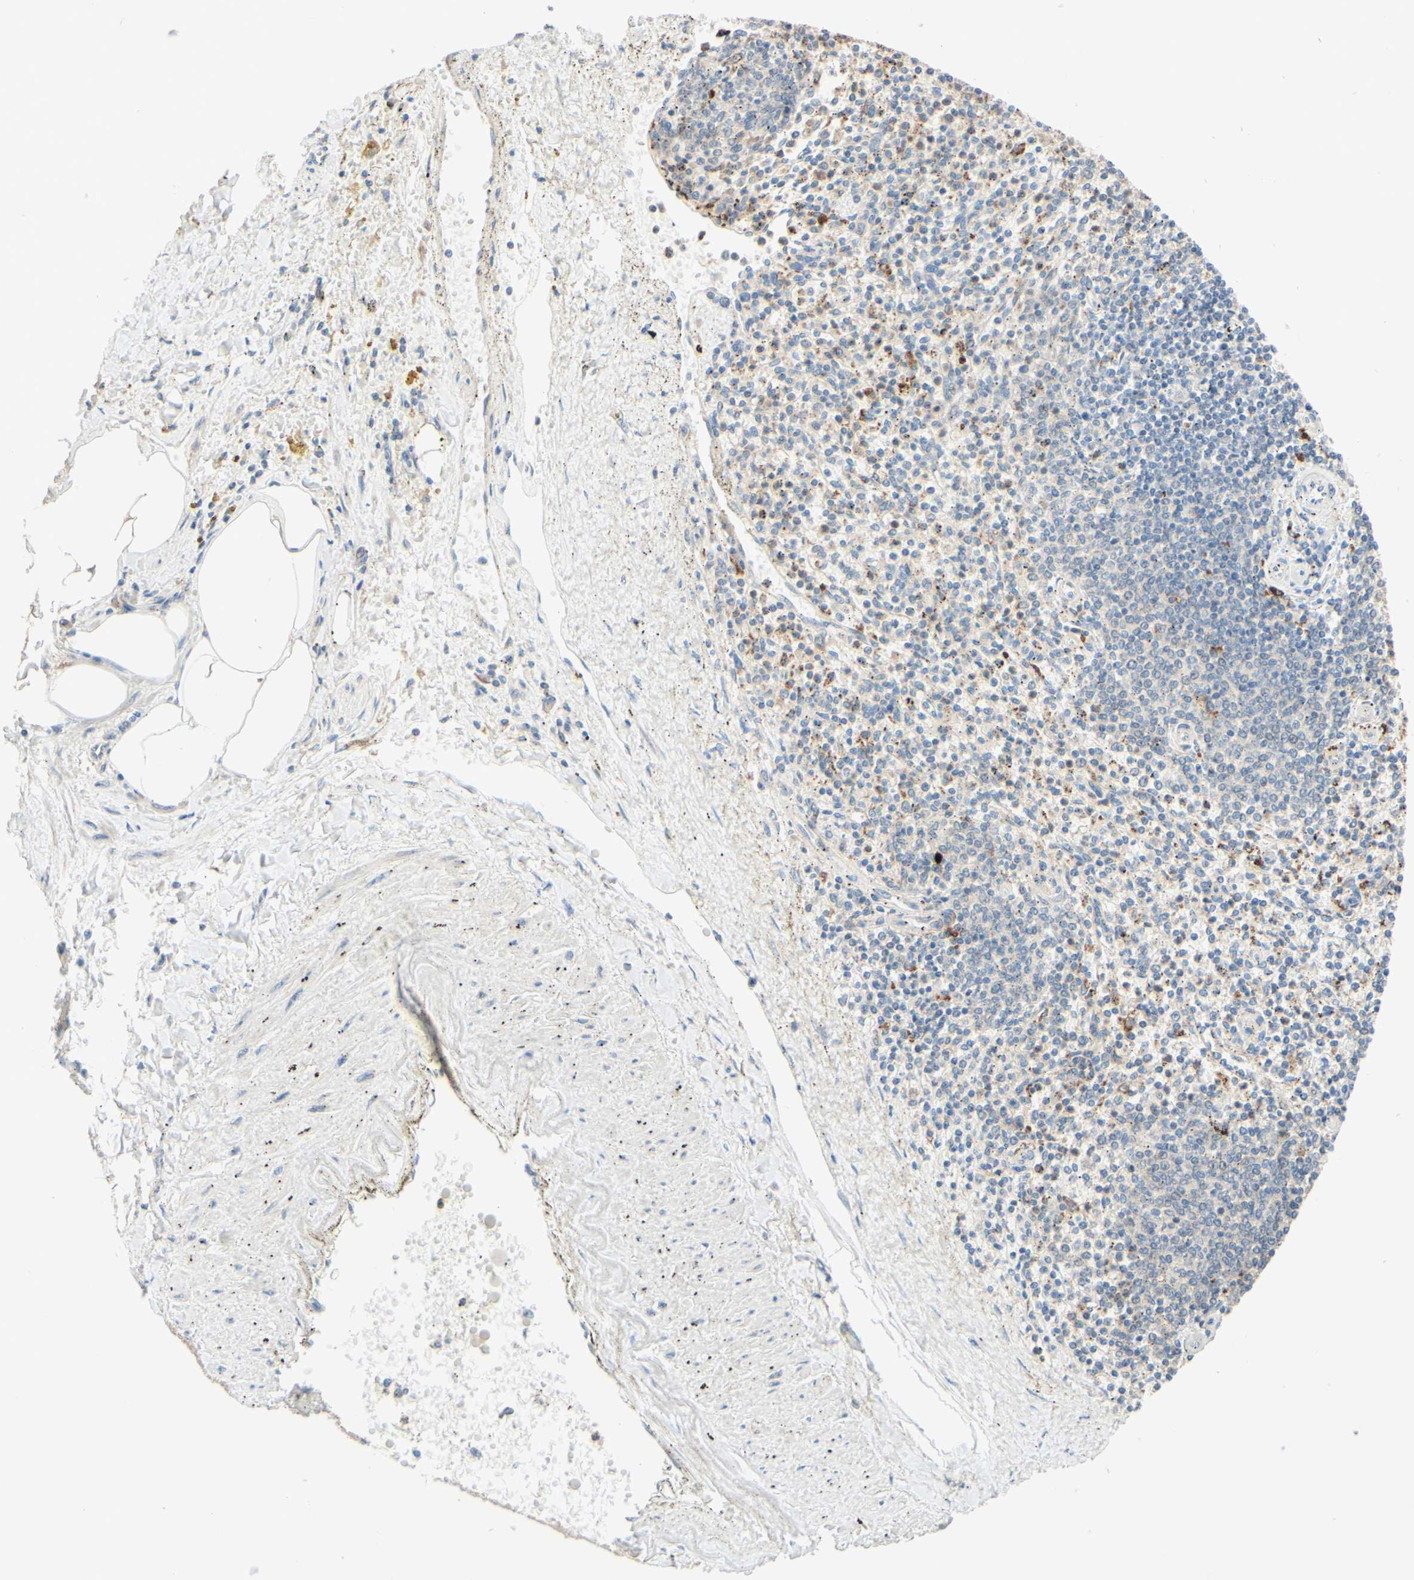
{"staining": {"intensity": "weak", "quantity": "25%-75%", "location": "cytoplasmic/membranous"}, "tissue": "spleen", "cell_type": "Cells in red pulp", "image_type": "normal", "snomed": [{"axis": "morphology", "description": "Normal tissue, NOS"}, {"axis": "topography", "description": "Spleen"}], "caption": "This image demonstrates immunohistochemistry (IHC) staining of benign human spleen, with low weak cytoplasmic/membranous expression in about 25%-75% of cells in red pulp.", "gene": "SMIM19", "patient": {"sex": "male", "age": 72}}